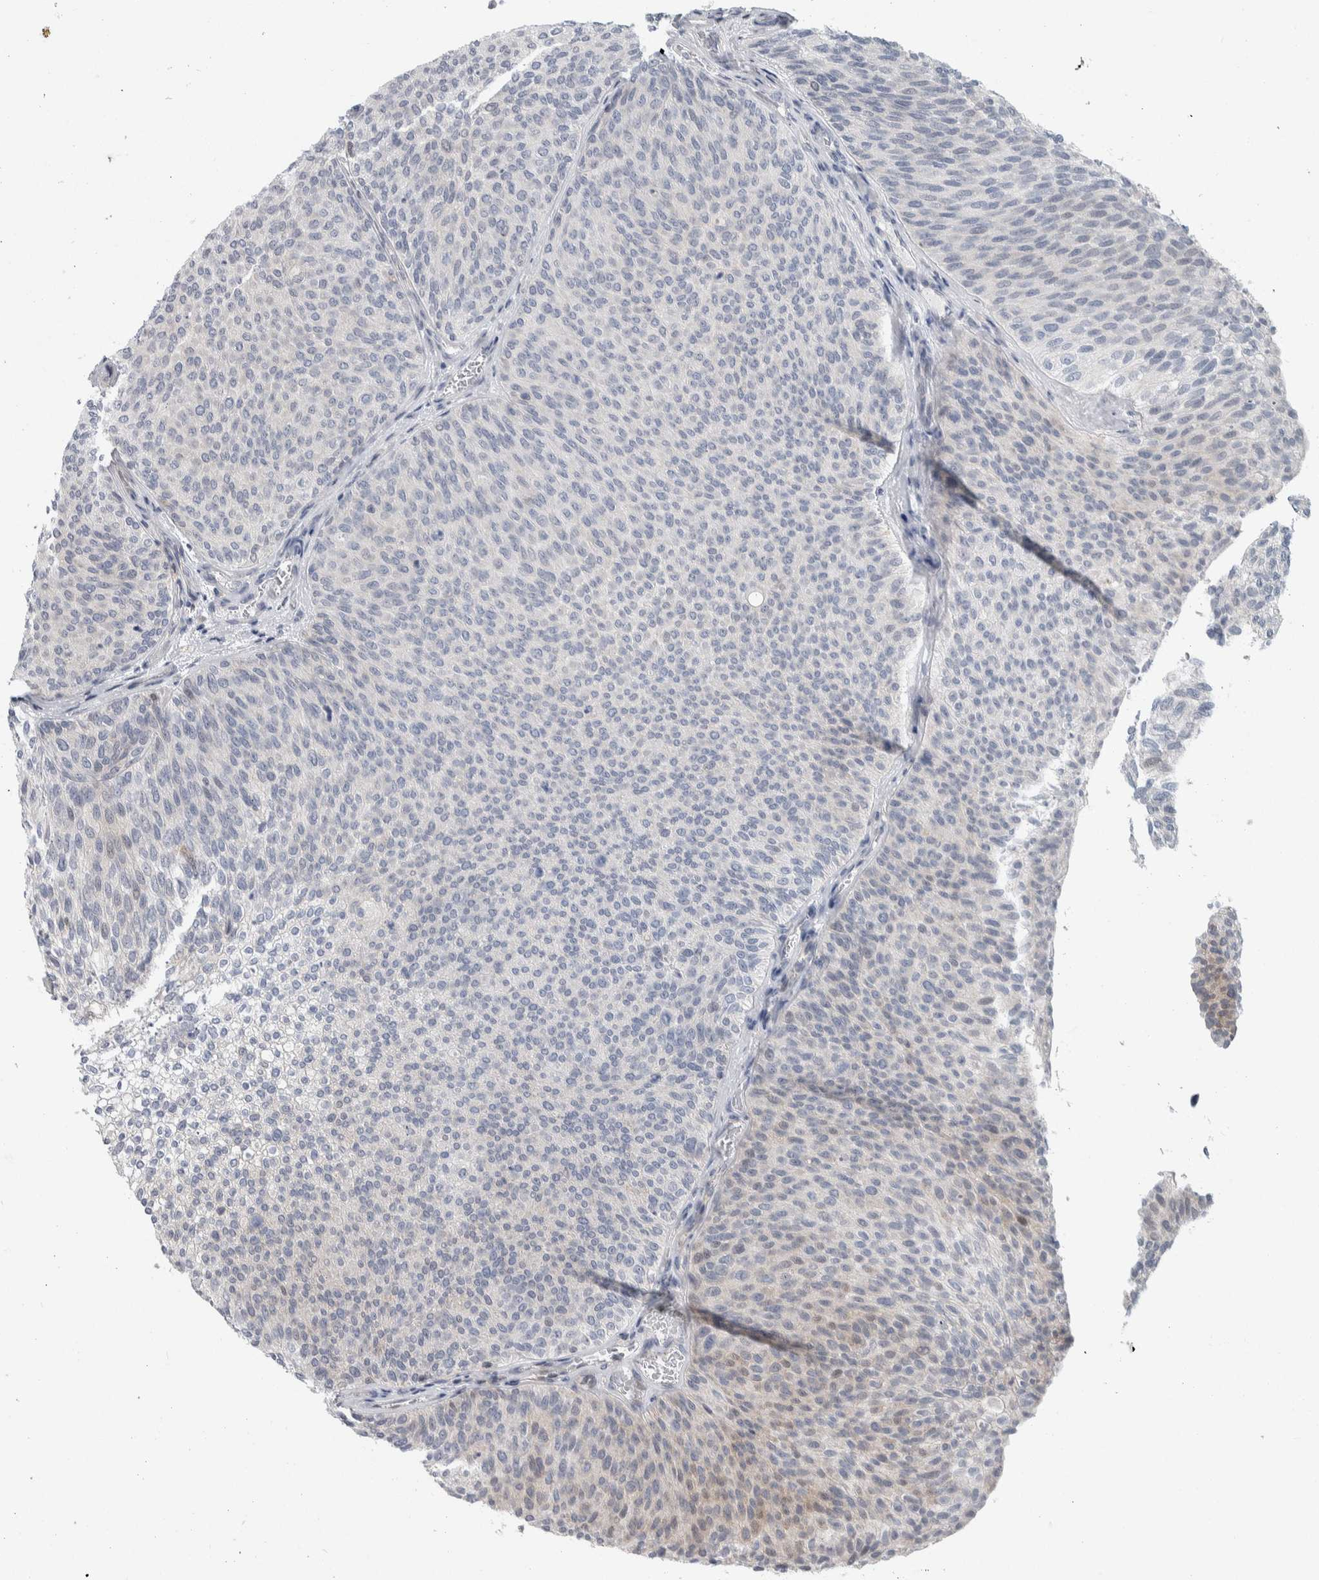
{"staining": {"intensity": "negative", "quantity": "none", "location": "none"}, "tissue": "urothelial cancer", "cell_type": "Tumor cells", "image_type": "cancer", "snomed": [{"axis": "morphology", "description": "Urothelial carcinoma, Low grade"}, {"axis": "topography", "description": "Urinary bladder"}], "caption": "Immunohistochemistry (IHC) photomicrograph of neoplastic tissue: low-grade urothelial carcinoma stained with DAB (3,3'-diaminobenzidine) reveals no significant protein positivity in tumor cells. (DAB (3,3'-diaminobenzidine) immunohistochemistry with hematoxylin counter stain).", "gene": "PTPA", "patient": {"sex": "female", "age": 79}}